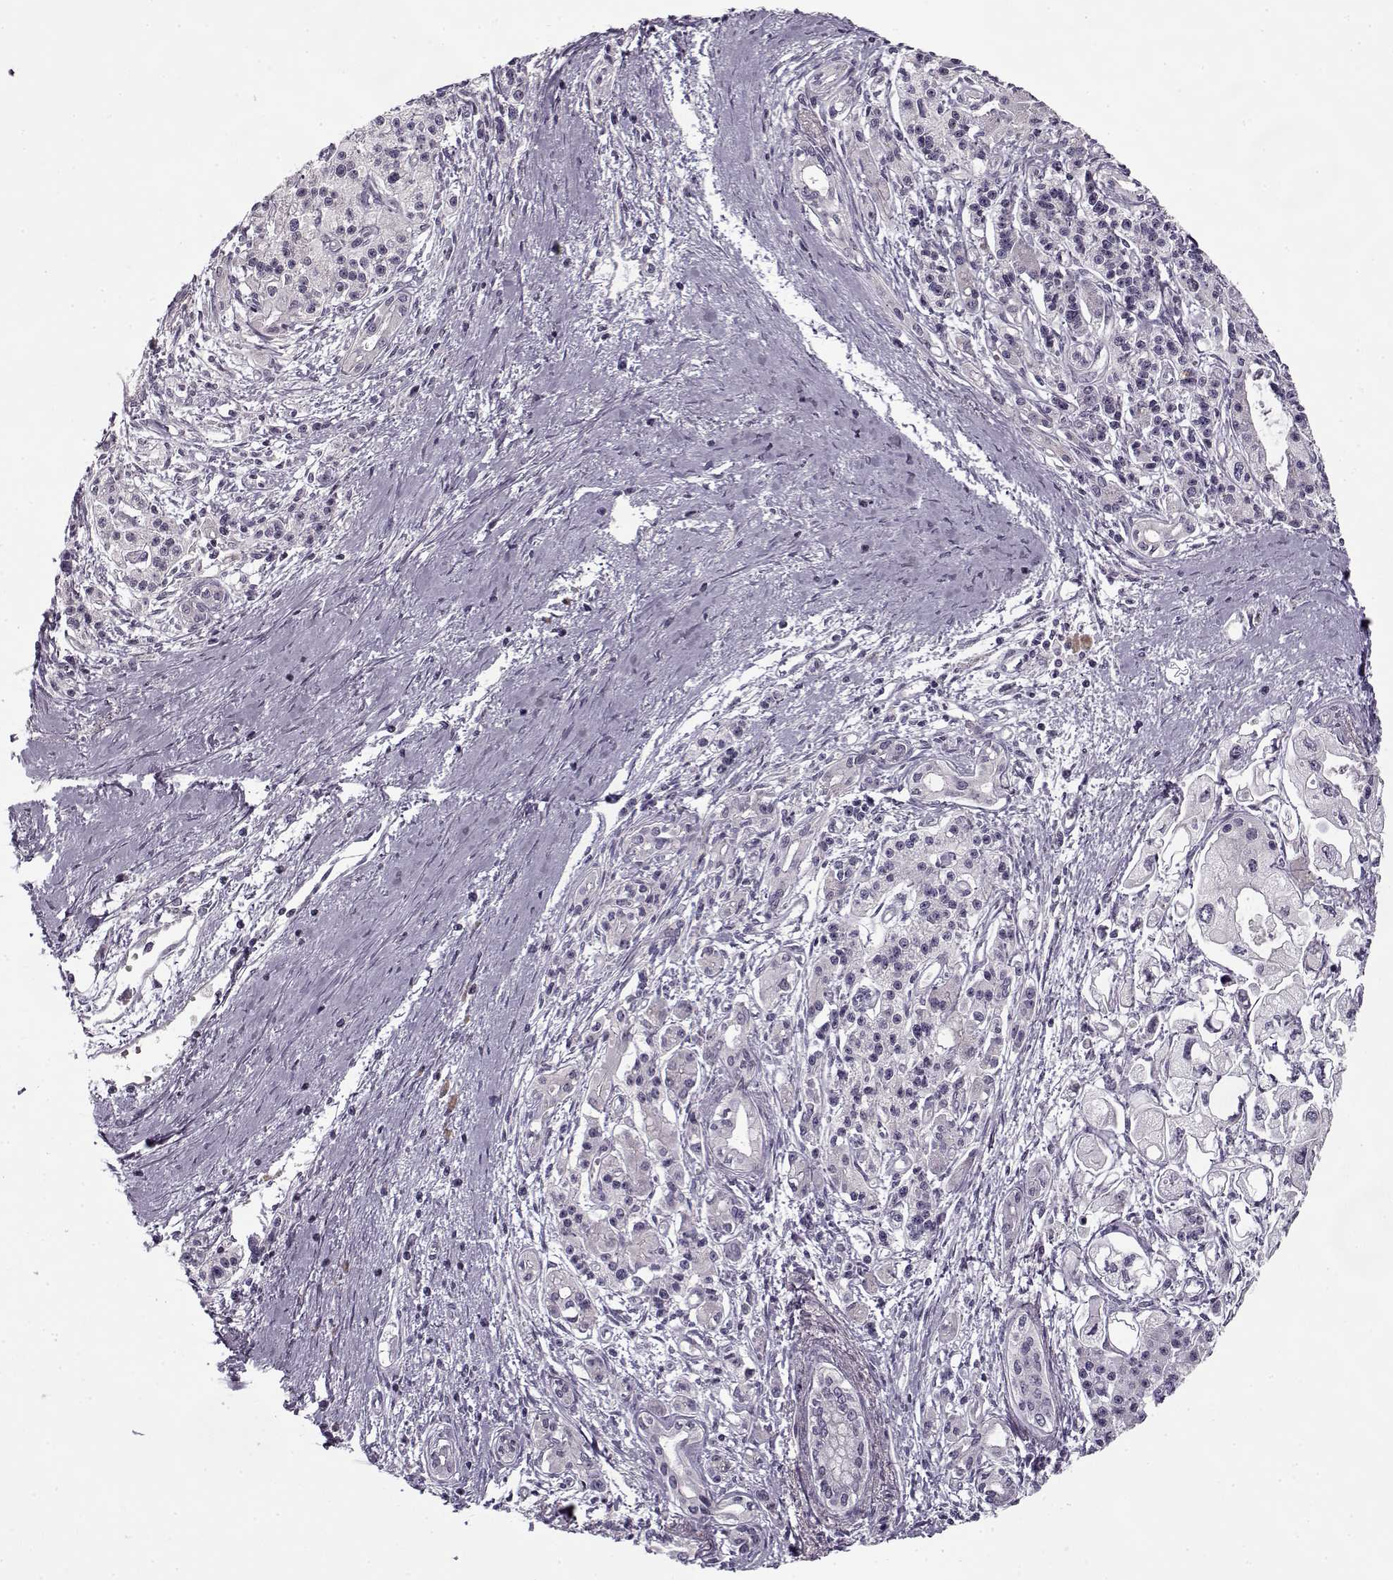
{"staining": {"intensity": "negative", "quantity": "none", "location": "none"}, "tissue": "pancreatic cancer", "cell_type": "Tumor cells", "image_type": "cancer", "snomed": [{"axis": "morphology", "description": "Adenocarcinoma, NOS"}, {"axis": "topography", "description": "Pancreas"}], "caption": "Protein analysis of pancreatic cancer reveals no significant staining in tumor cells.", "gene": "PNMT", "patient": {"sex": "male", "age": 70}}